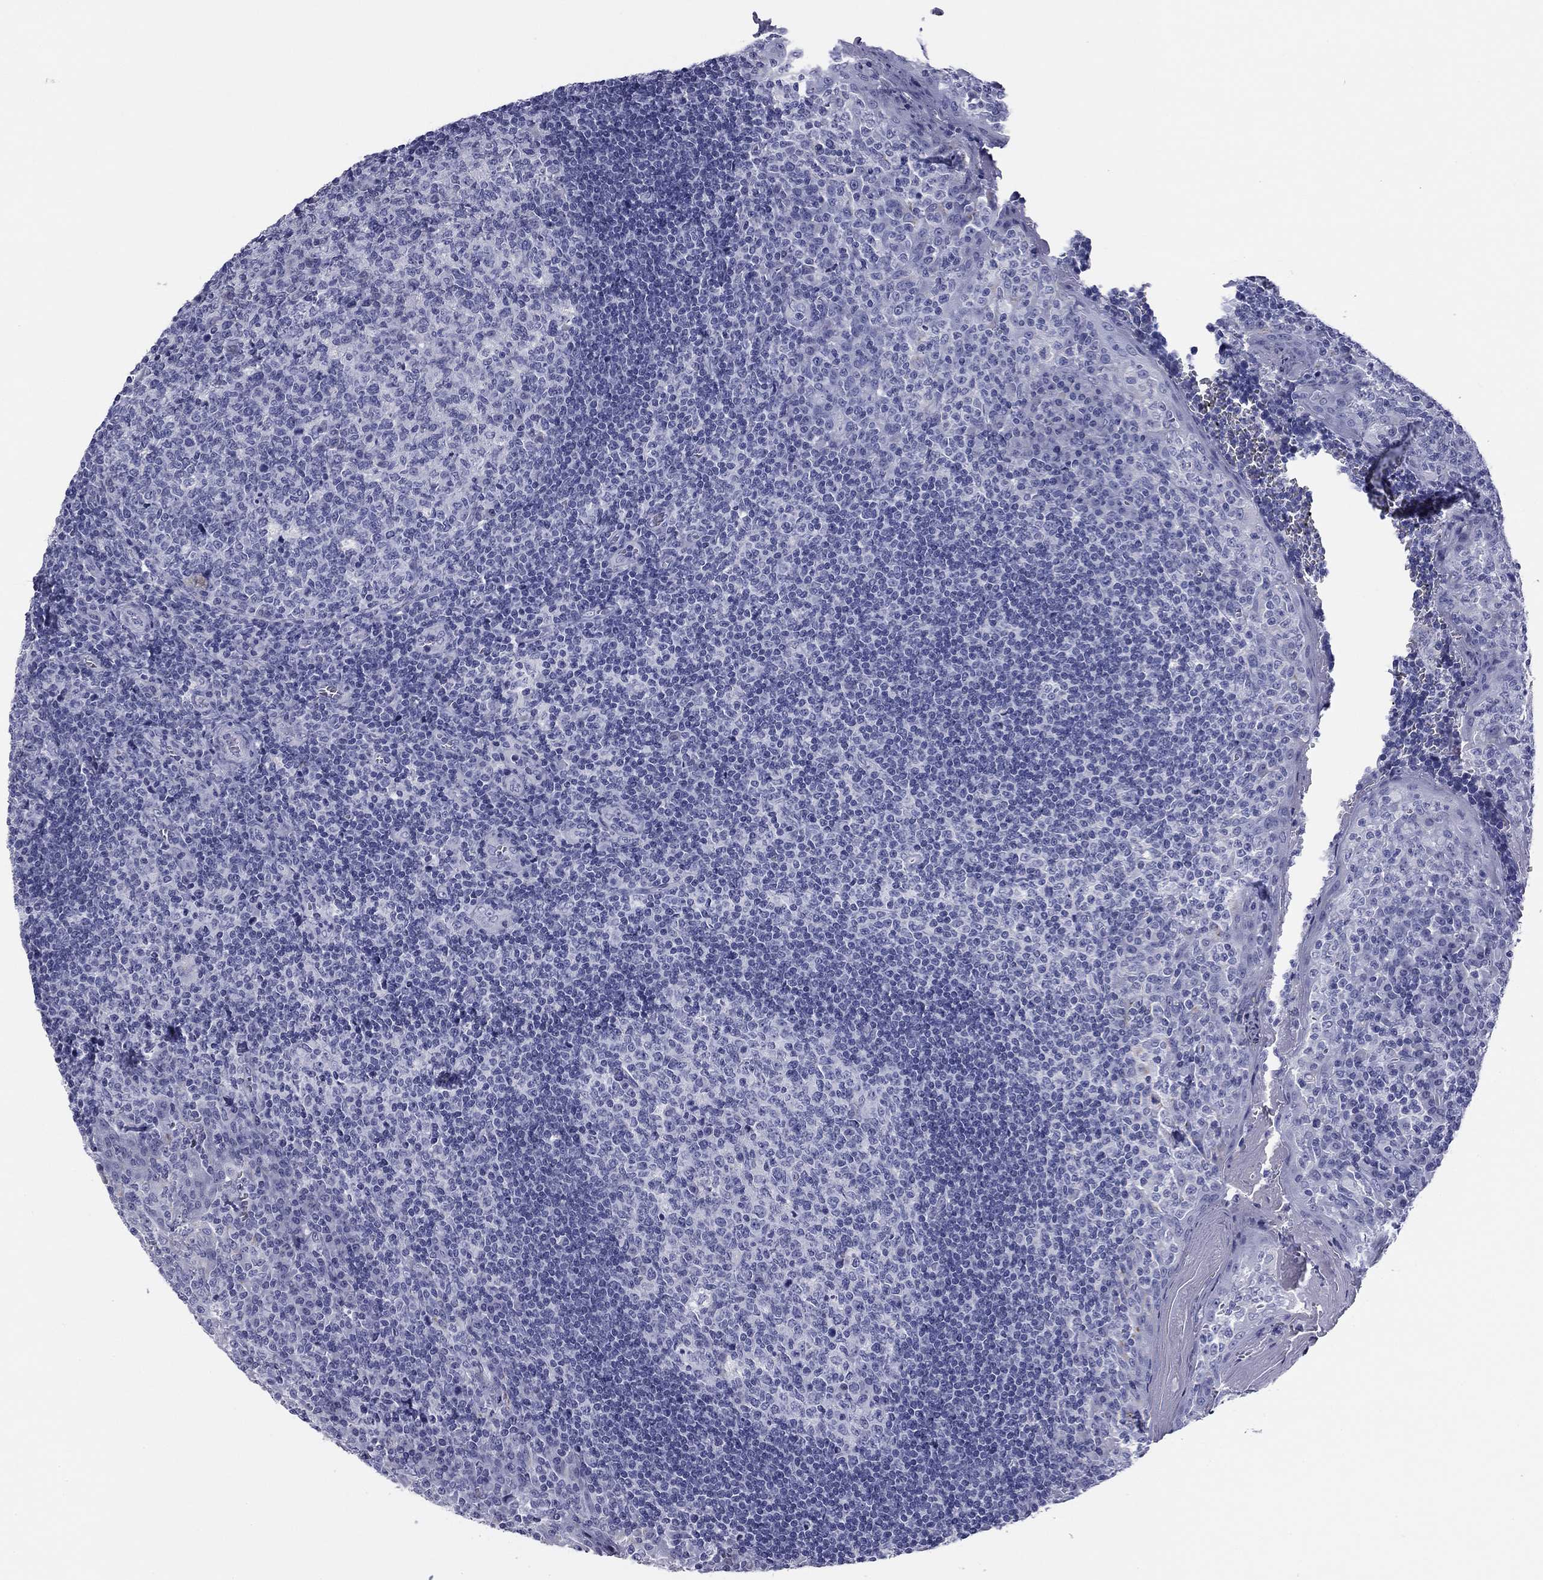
{"staining": {"intensity": "negative", "quantity": "none", "location": "none"}, "tissue": "tonsil", "cell_type": "Germinal center cells", "image_type": "normal", "snomed": [{"axis": "morphology", "description": "Normal tissue, NOS"}, {"axis": "topography", "description": "Tonsil"}], "caption": "Immunohistochemistry (IHC) photomicrograph of unremarkable human tonsil stained for a protein (brown), which displays no staining in germinal center cells.", "gene": "ABCC2", "patient": {"sex": "female", "age": 13}}